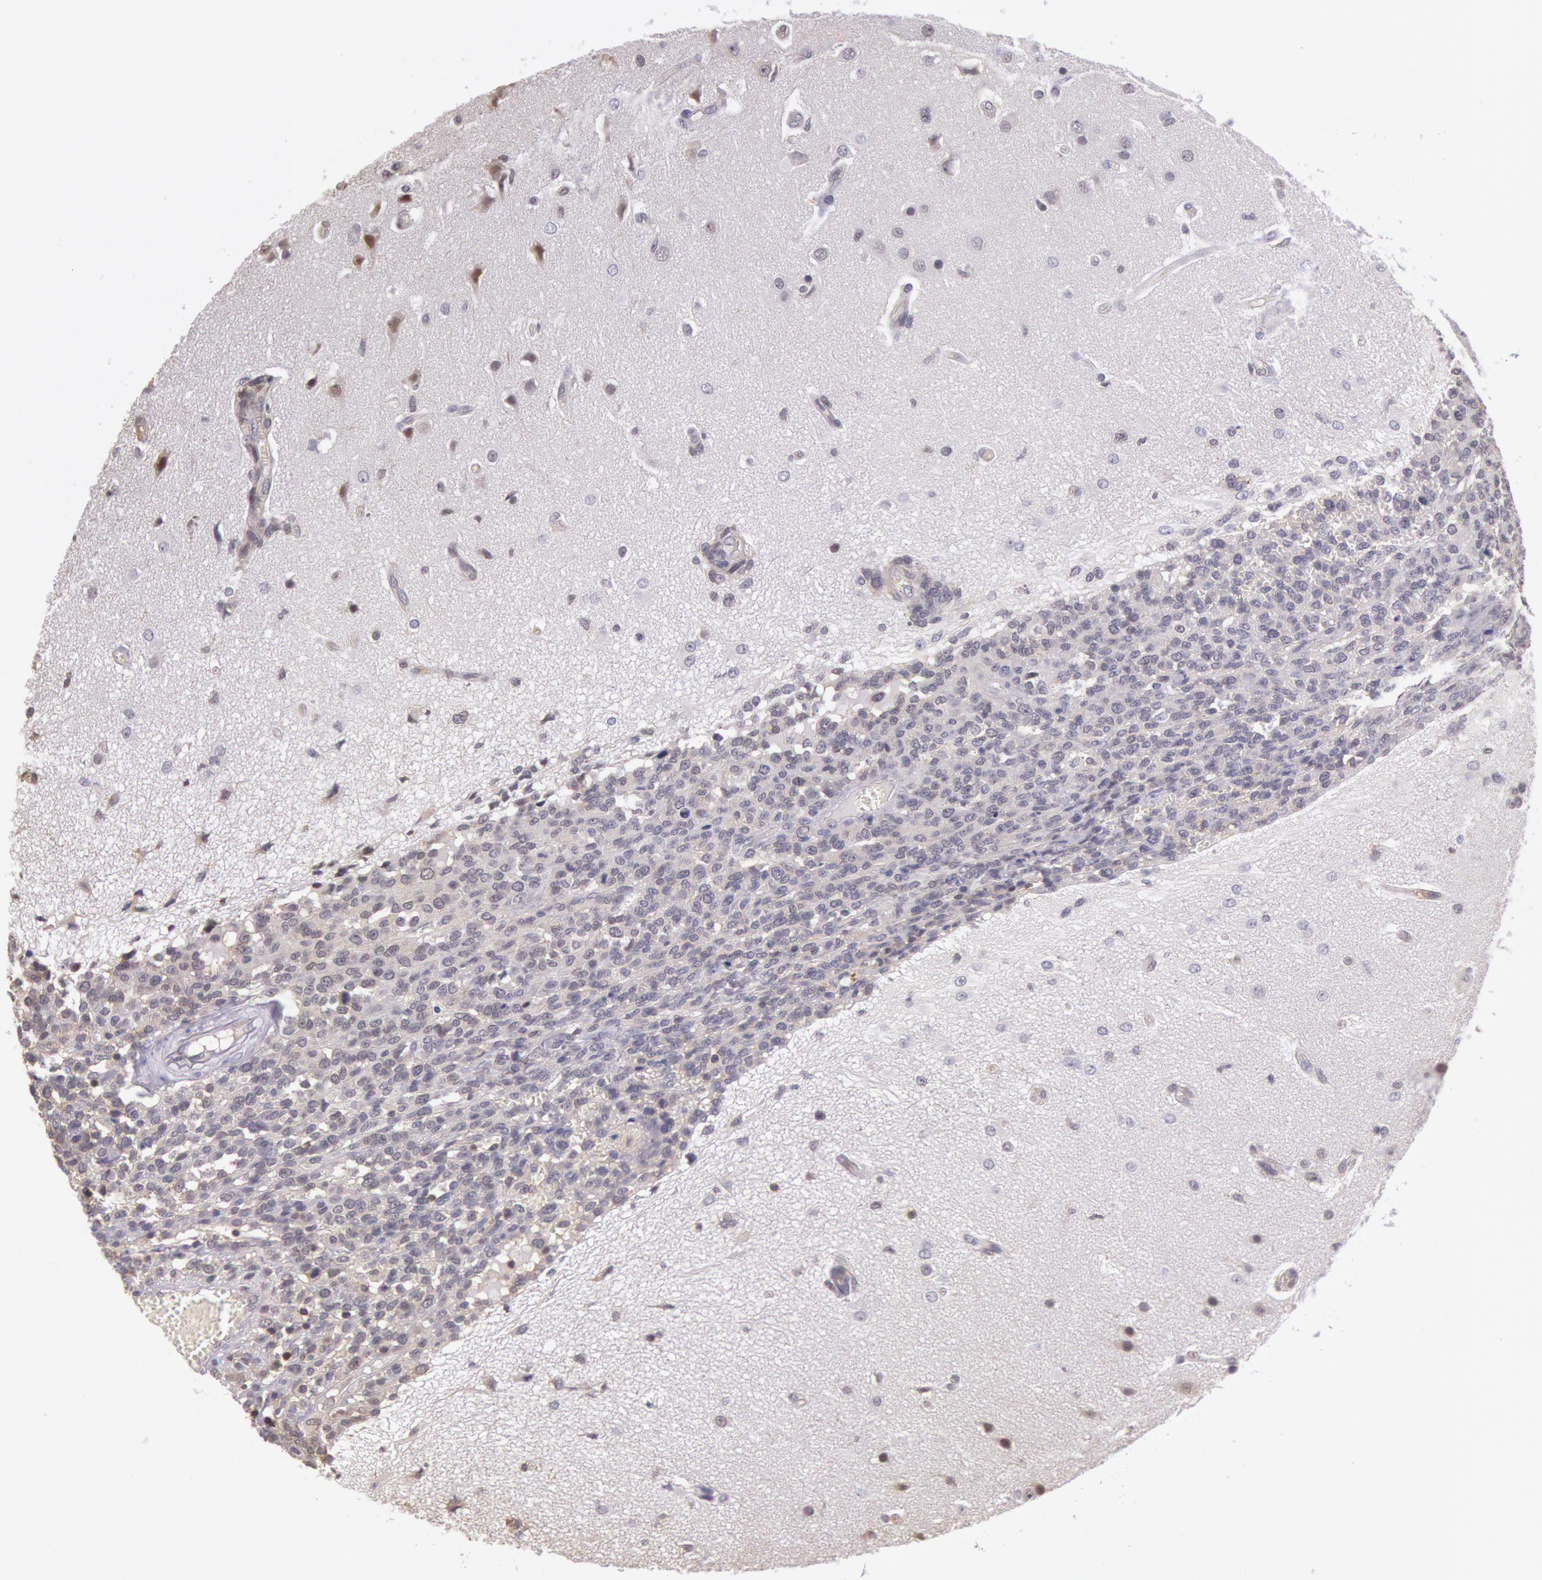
{"staining": {"intensity": "negative", "quantity": "none", "location": "none"}, "tissue": "glioma", "cell_type": "Tumor cells", "image_type": "cancer", "snomed": [{"axis": "morphology", "description": "Glioma, malignant, High grade"}, {"axis": "topography", "description": "Brain"}], "caption": "The IHC image has no significant expression in tumor cells of glioma tissue.", "gene": "HIF1A", "patient": {"sex": "male", "age": 66}}